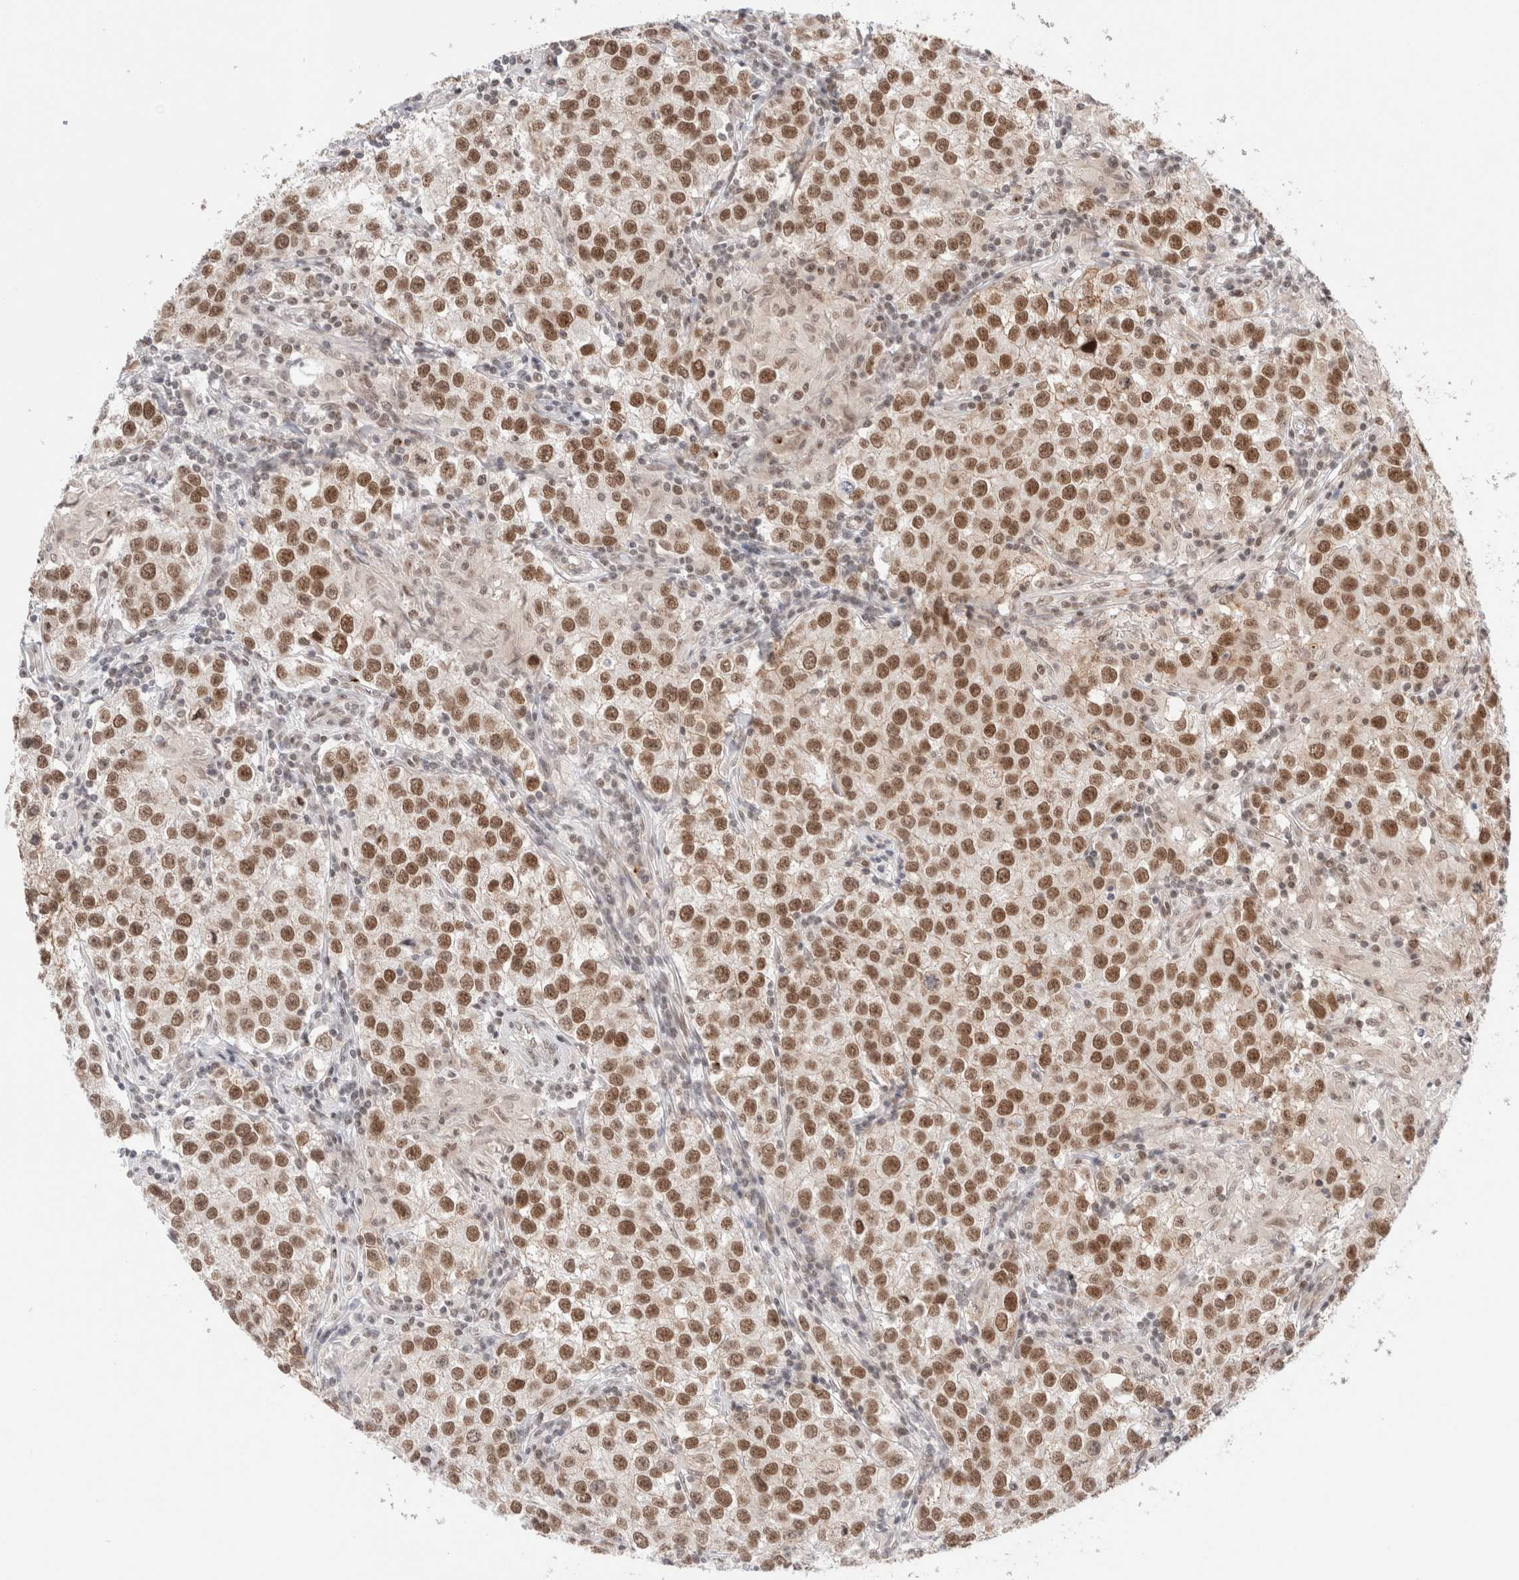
{"staining": {"intensity": "moderate", "quantity": ">75%", "location": "nuclear"}, "tissue": "testis cancer", "cell_type": "Tumor cells", "image_type": "cancer", "snomed": [{"axis": "morphology", "description": "Seminoma, NOS"}, {"axis": "morphology", "description": "Carcinoma, Embryonal, NOS"}, {"axis": "topography", "description": "Testis"}], "caption": "Embryonal carcinoma (testis) tissue demonstrates moderate nuclear positivity in about >75% of tumor cells, visualized by immunohistochemistry. Using DAB (brown) and hematoxylin (blue) stains, captured at high magnification using brightfield microscopy.", "gene": "GATAD2A", "patient": {"sex": "male", "age": 43}}